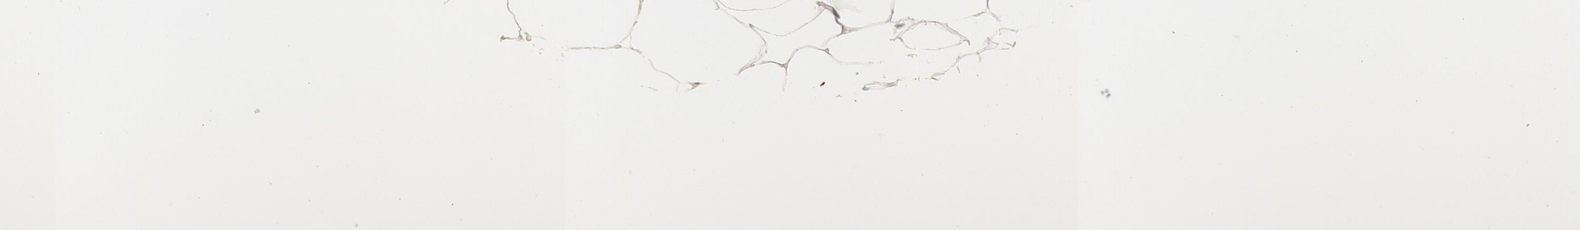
{"staining": {"intensity": "negative", "quantity": "none", "location": "none"}, "tissue": "adipose tissue", "cell_type": "Adipocytes", "image_type": "normal", "snomed": [{"axis": "morphology", "description": "Normal tissue, NOS"}, {"axis": "morphology", "description": "Fibrosis, NOS"}, {"axis": "topography", "description": "Breast"}], "caption": "IHC image of normal adipose tissue: adipose tissue stained with DAB (3,3'-diaminobenzidine) demonstrates no significant protein positivity in adipocytes.", "gene": "DNAJA1", "patient": {"sex": "female", "age": 24}}